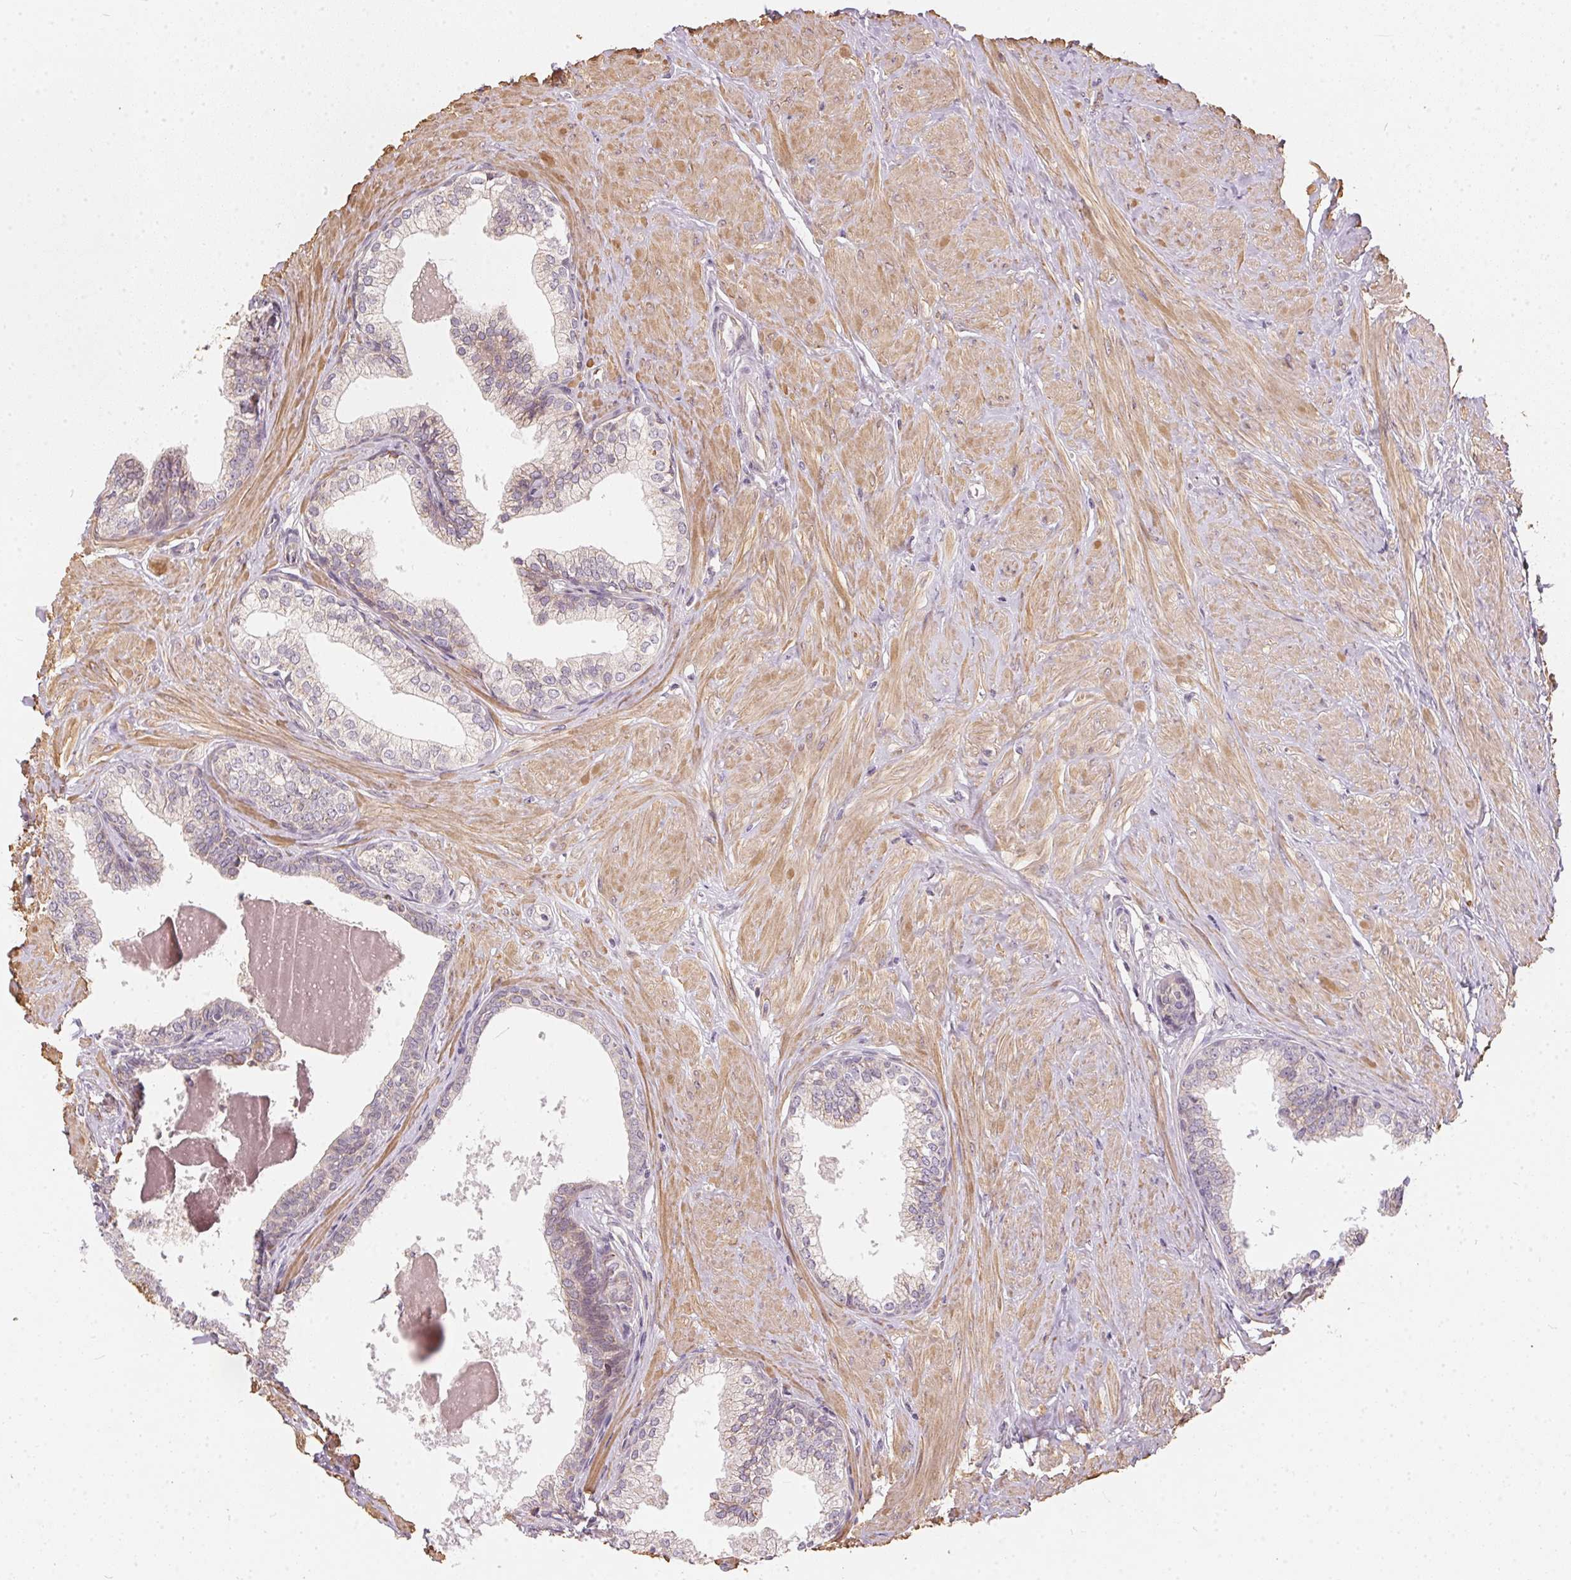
{"staining": {"intensity": "negative", "quantity": "none", "location": "none"}, "tissue": "prostate", "cell_type": "Glandular cells", "image_type": "normal", "snomed": [{"axis": "morphology", "description": "Normal tissue, NOS"}, {"axis": "topography", "description": "Prostate"}, {"axis": "topography", "description": "Peripheral nerve tissue"}], "caption": "Immunohistochemistry (IHC) image of benign prostate: prostate stained with DAB reveals no significant protein staining in glandular cells. The staining is performed using DAB brown chromogen with nuclei counter-stained in using hematoxylin.", "gene": "VWA5B2", "patient": {"sex": "male", "age": 55}}